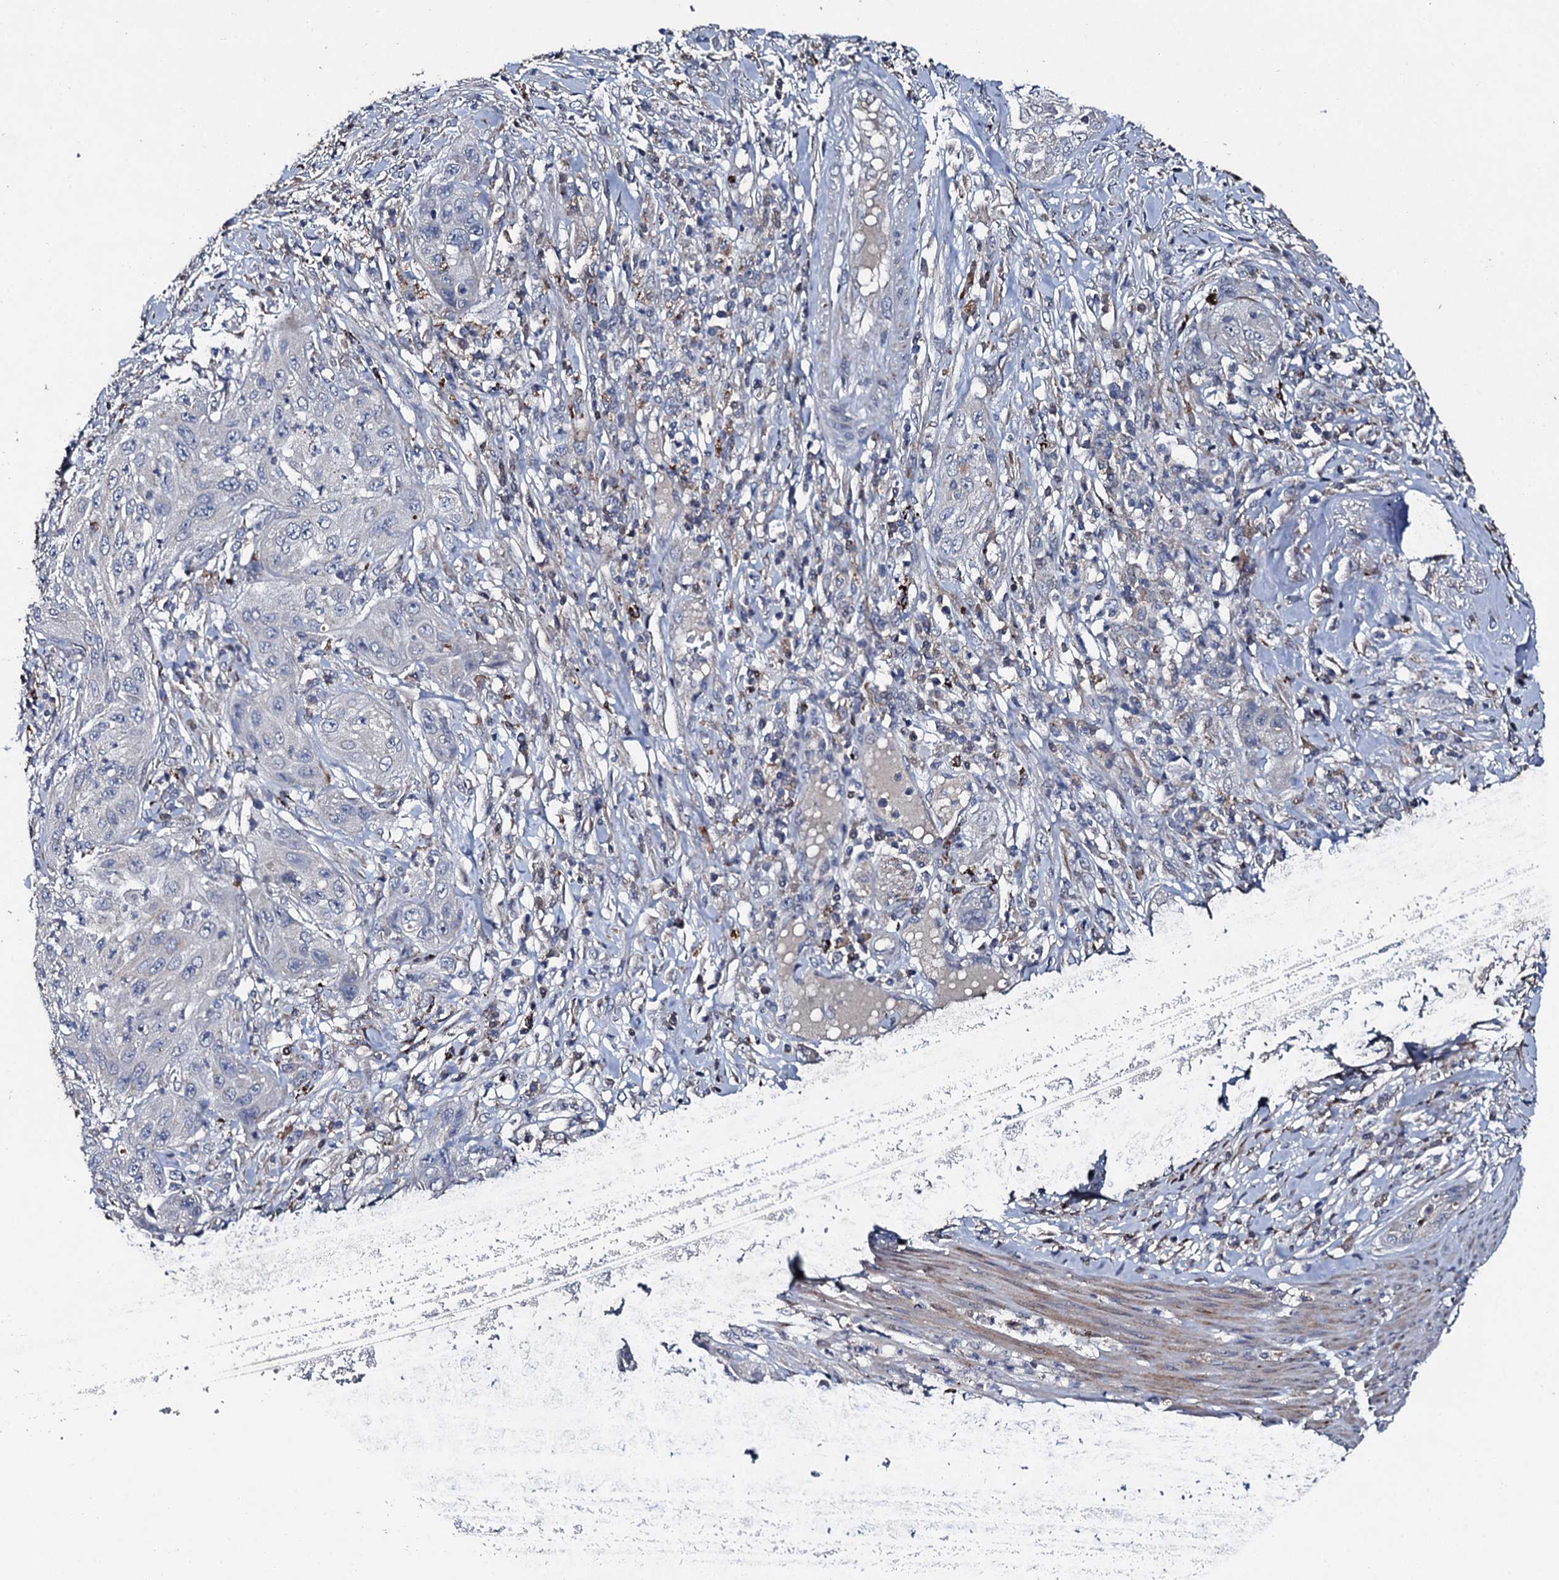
{"staining": {"intensity": "negative", "quantity": "none", "location": "none"}, "tissue": "cervical cancer", "cell_type": "Tumor cells", "image_type": "cancer", "snomed": [{"axis": "morphology", "description": "Squamous cell carcinoma, NOS"}, {"axis": "topography", "description": "Cervix"}], "caption": "The image shows no staining of tumor cells in squamous cell carcinoma (cervical).", "gene": "LRRC28", "patient": {"sex": "female", "age": 42}}